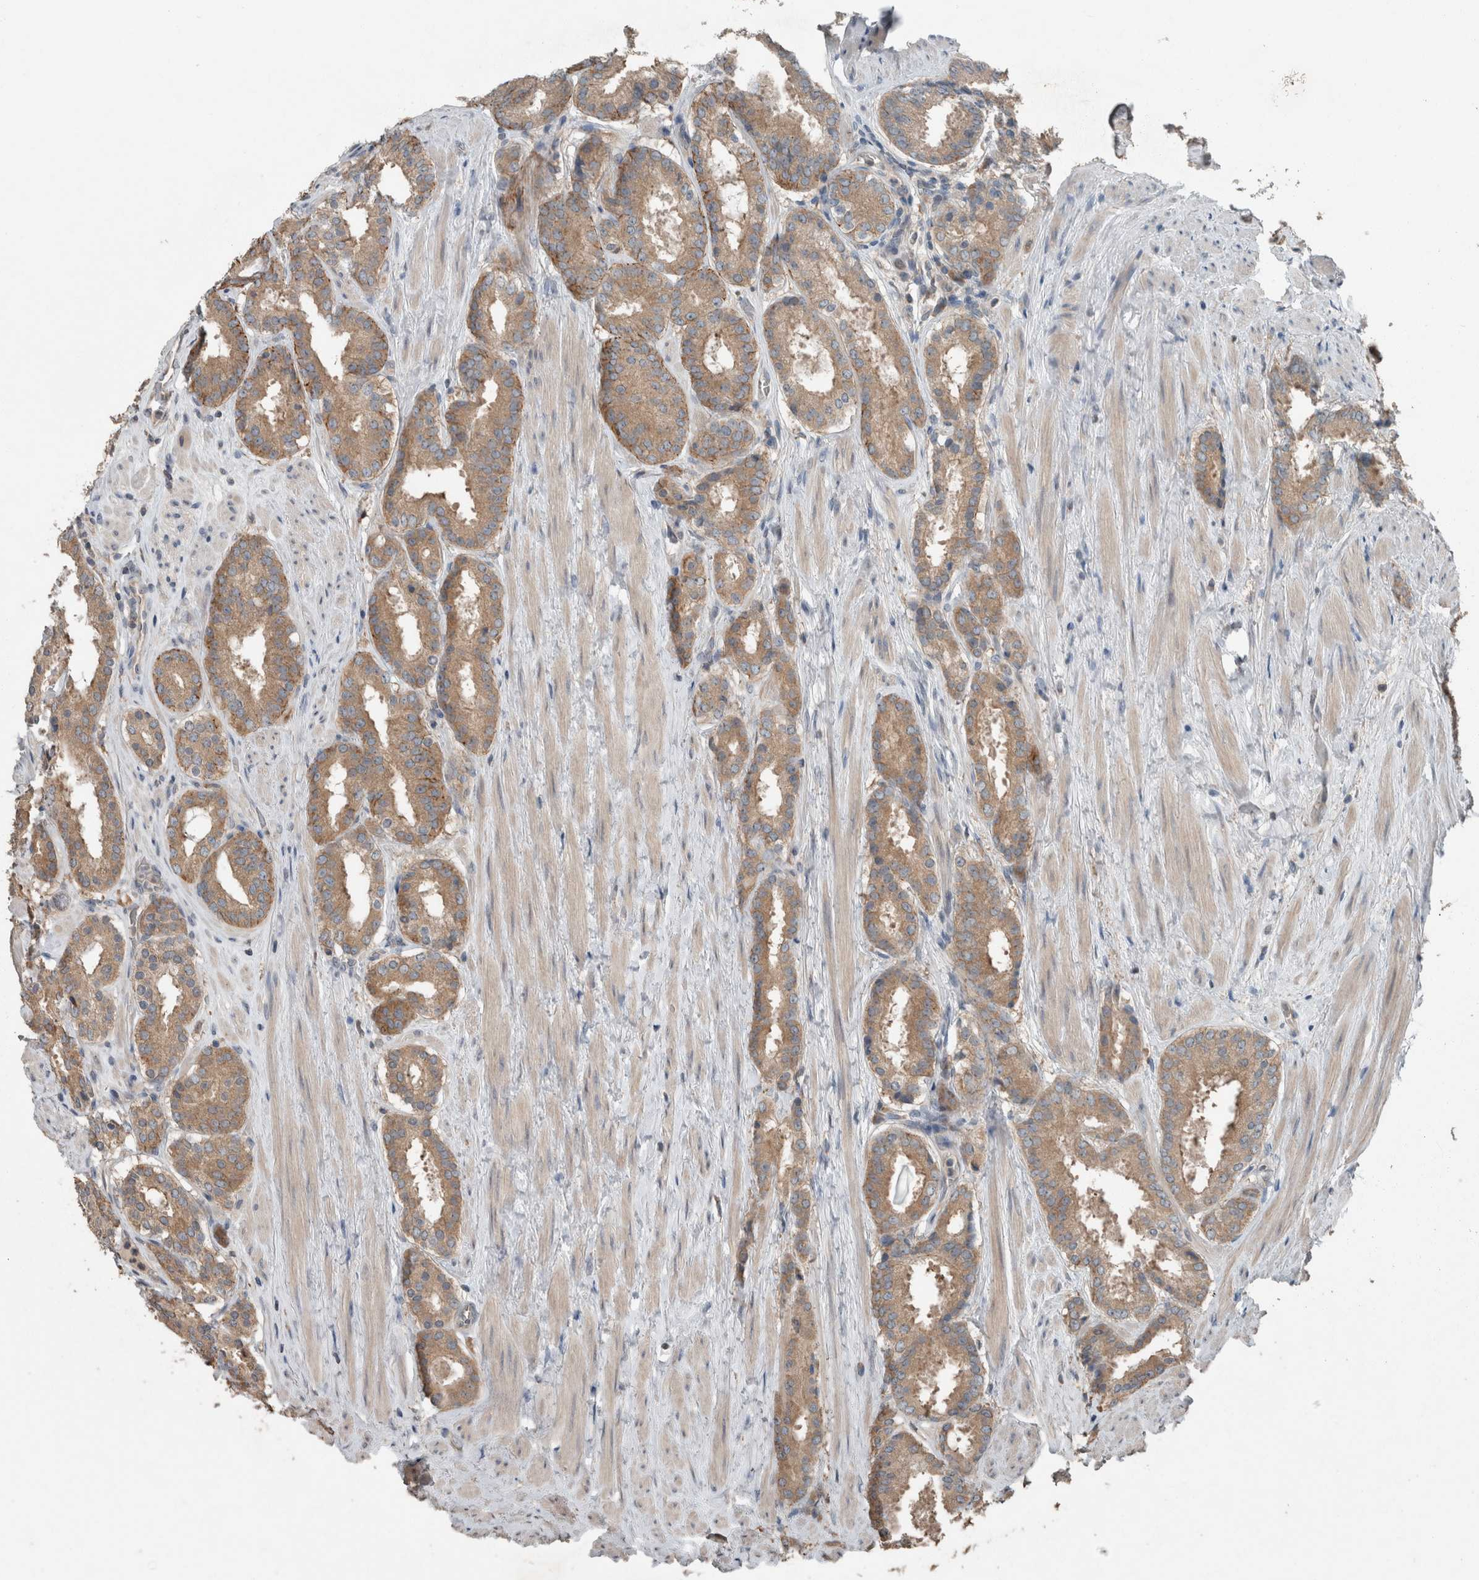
{"staining": {"intensity": "weak", "quantity": ">75%", "location": "cytoplasmic/membranous"}, "tissue": "prostate cancer", "cell_type": "Tumor cells", "image_type": "cancer", "snomed": [{"axis": "morphology", "description": "Adenocarcinoma, Low grade"}, {"axis": "topography", "description": "Prostate"}], "caption": "High-magnification brightfield microscopy of prostate adenocarcinoma (low-grade) stained with DAB (brown) and counterstained with hematoxylin (blue). tumor cells exhibit weak cytoplasmic/membranous staining is appreciated in approximately>75% of cells.", "gene": "KNTC1", "patient": {"sex": "male", "age": 69}}